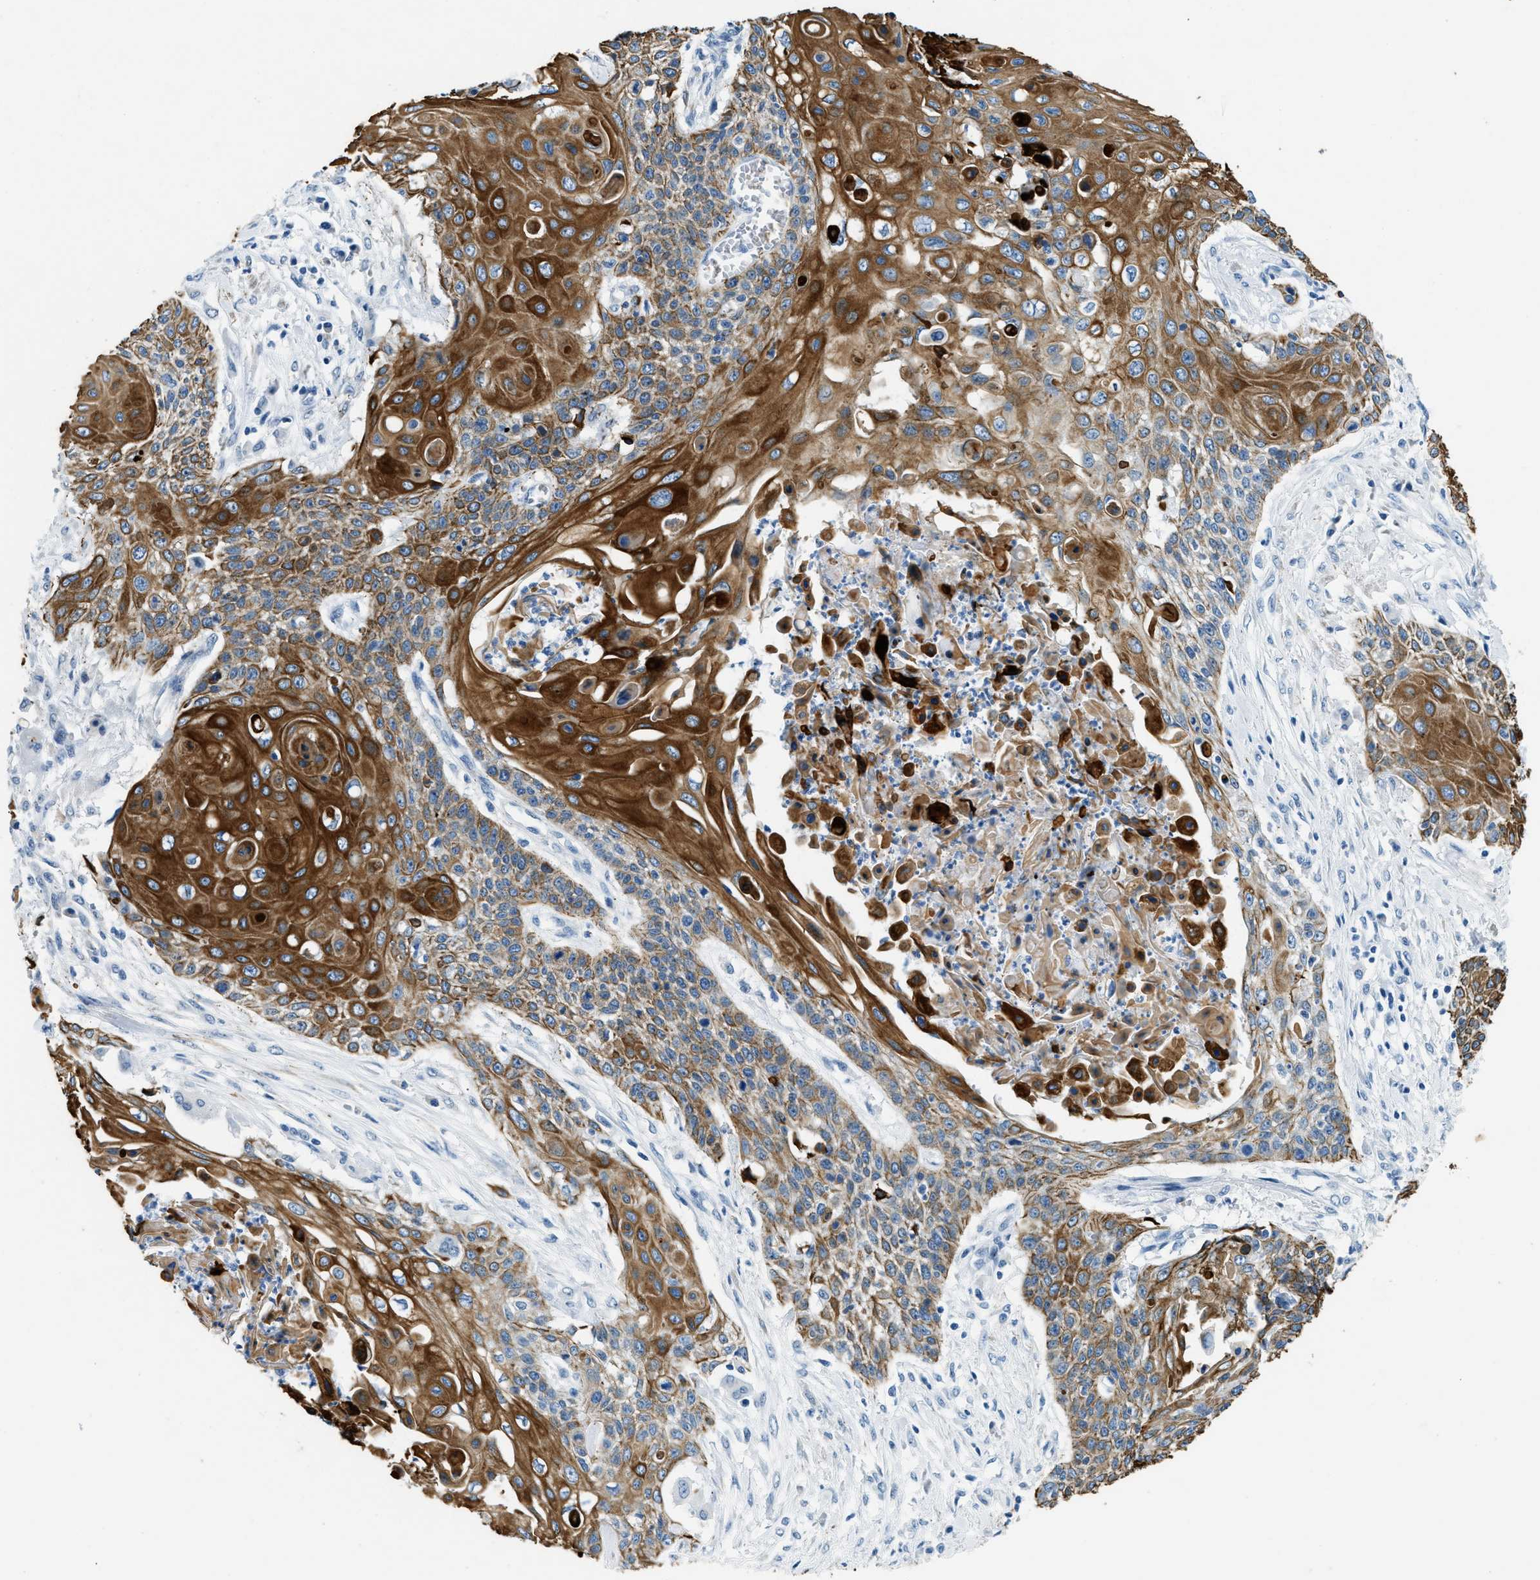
{"staining": {"intensity": "strong", "quantity": ">75%", "location": "cytoplasmic/membranous"}, "tissue": "cervical cancer", "cell_type": "Tumor cells", "image_type": "cancer", "snomed": [{"axis": "morphology", "description": "Squamous cell carcinoma, NOS"}, {"axis": "topography", "description": "Cervix"}], "caption": "Tumor cells reveal high levels of strong cytoplasmic/membranous positivity in approximately >75% of cells in cervical squamous cell carcinoma.", "gene": "CFAP20", "patient": {"sex": "female", "age": 39}}